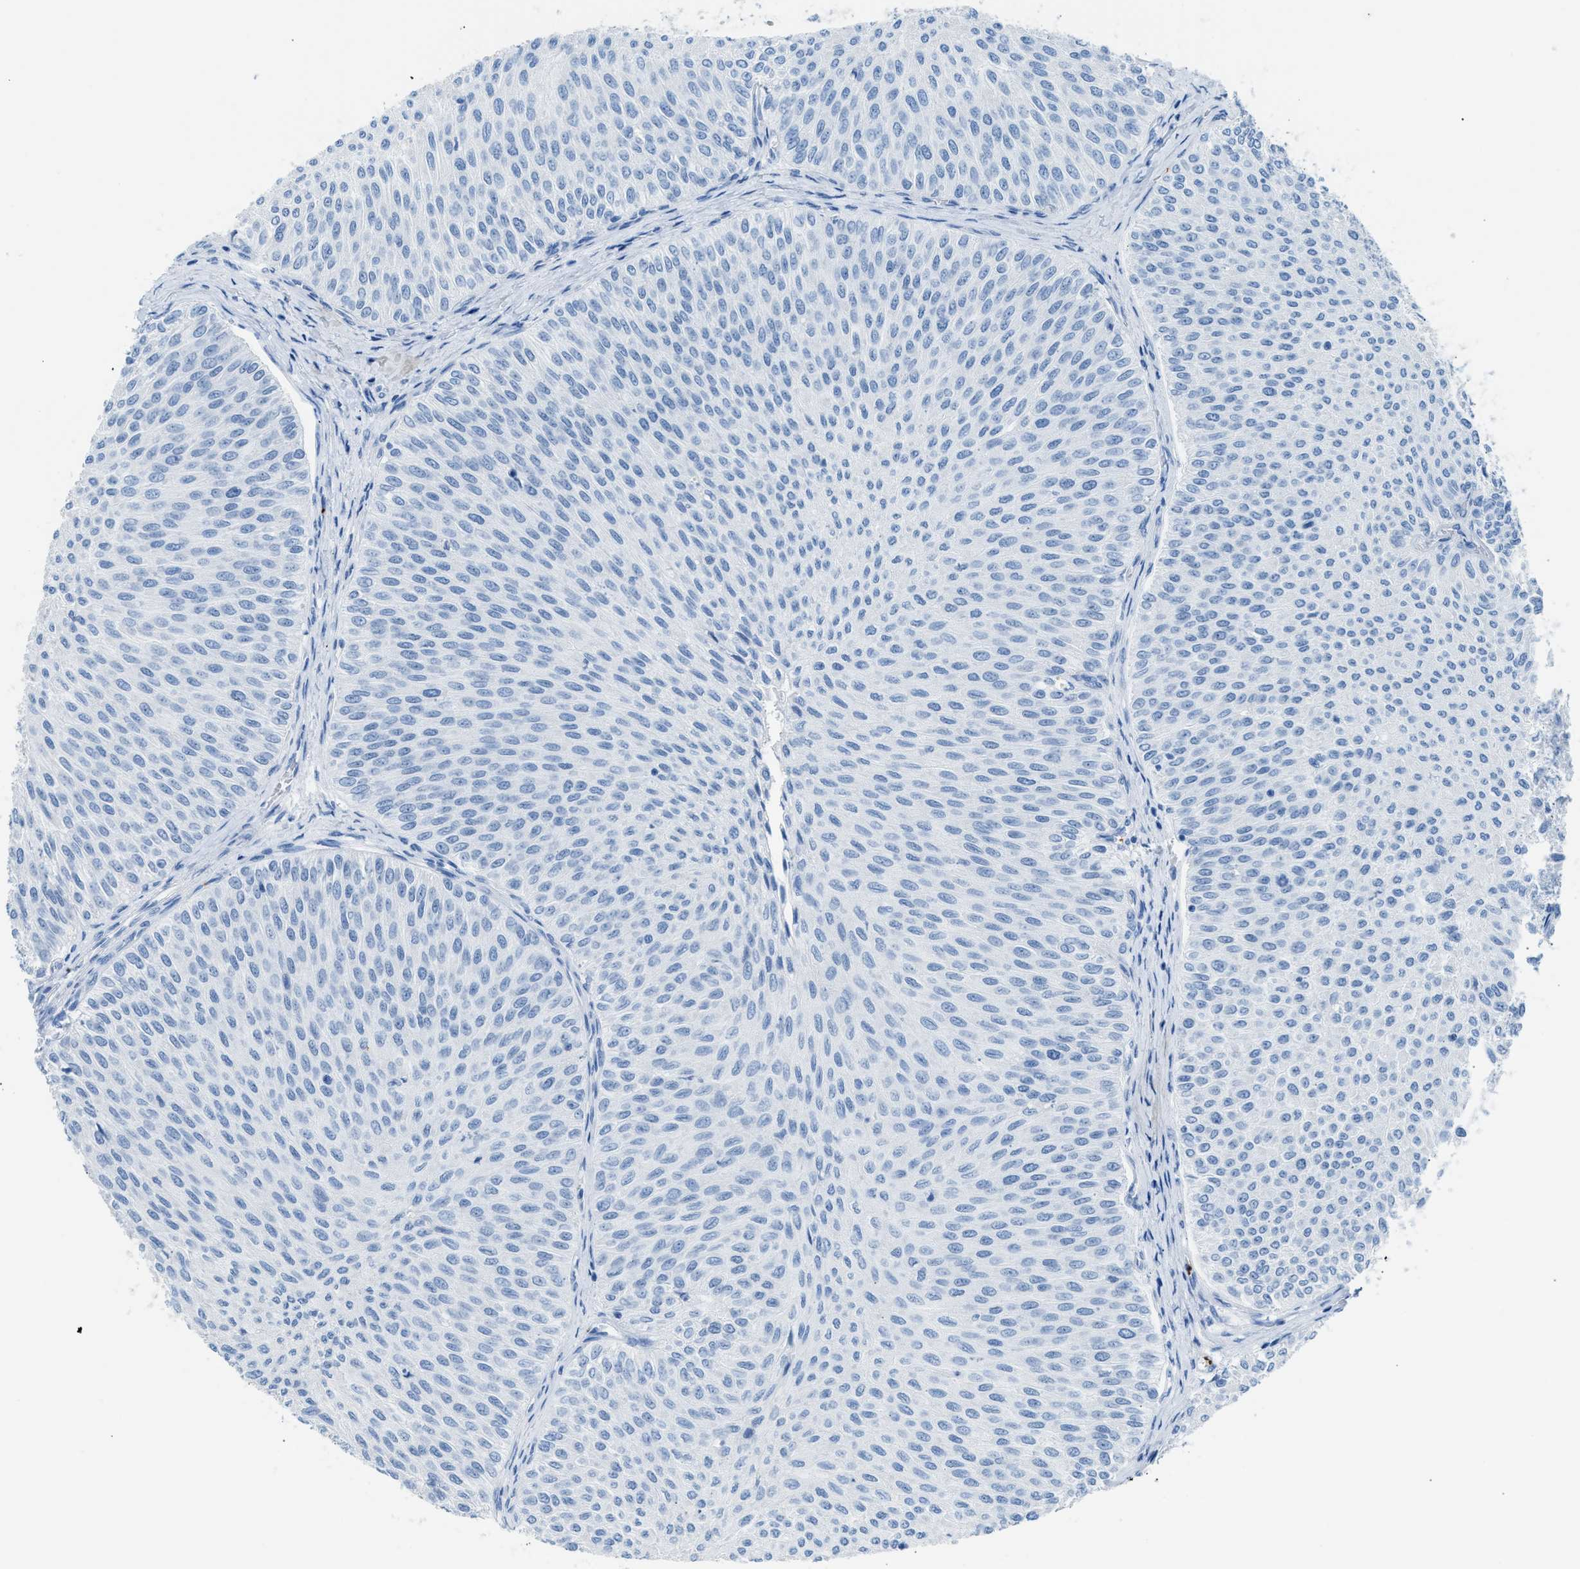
{"staining": {"intensity": "negative", "quantity": "none", "location": "none"}, "tissue": "urothelial cancer", "cell_type": "Tumor cells", "image_type": "cancer", "snomed": [{"axis": "morphology", "description": "Urothelial carcinoma, Low grade"}, {"axis": "topography", "description": "Urinary bladder"}], "caption": "This is an immunohistochemistry (IHC) histopathology image of human urothelial cancer. There is no positivity in tumor cells.", "gene": "FAIM2", "patient": {"sex": "male", "age": 78}}